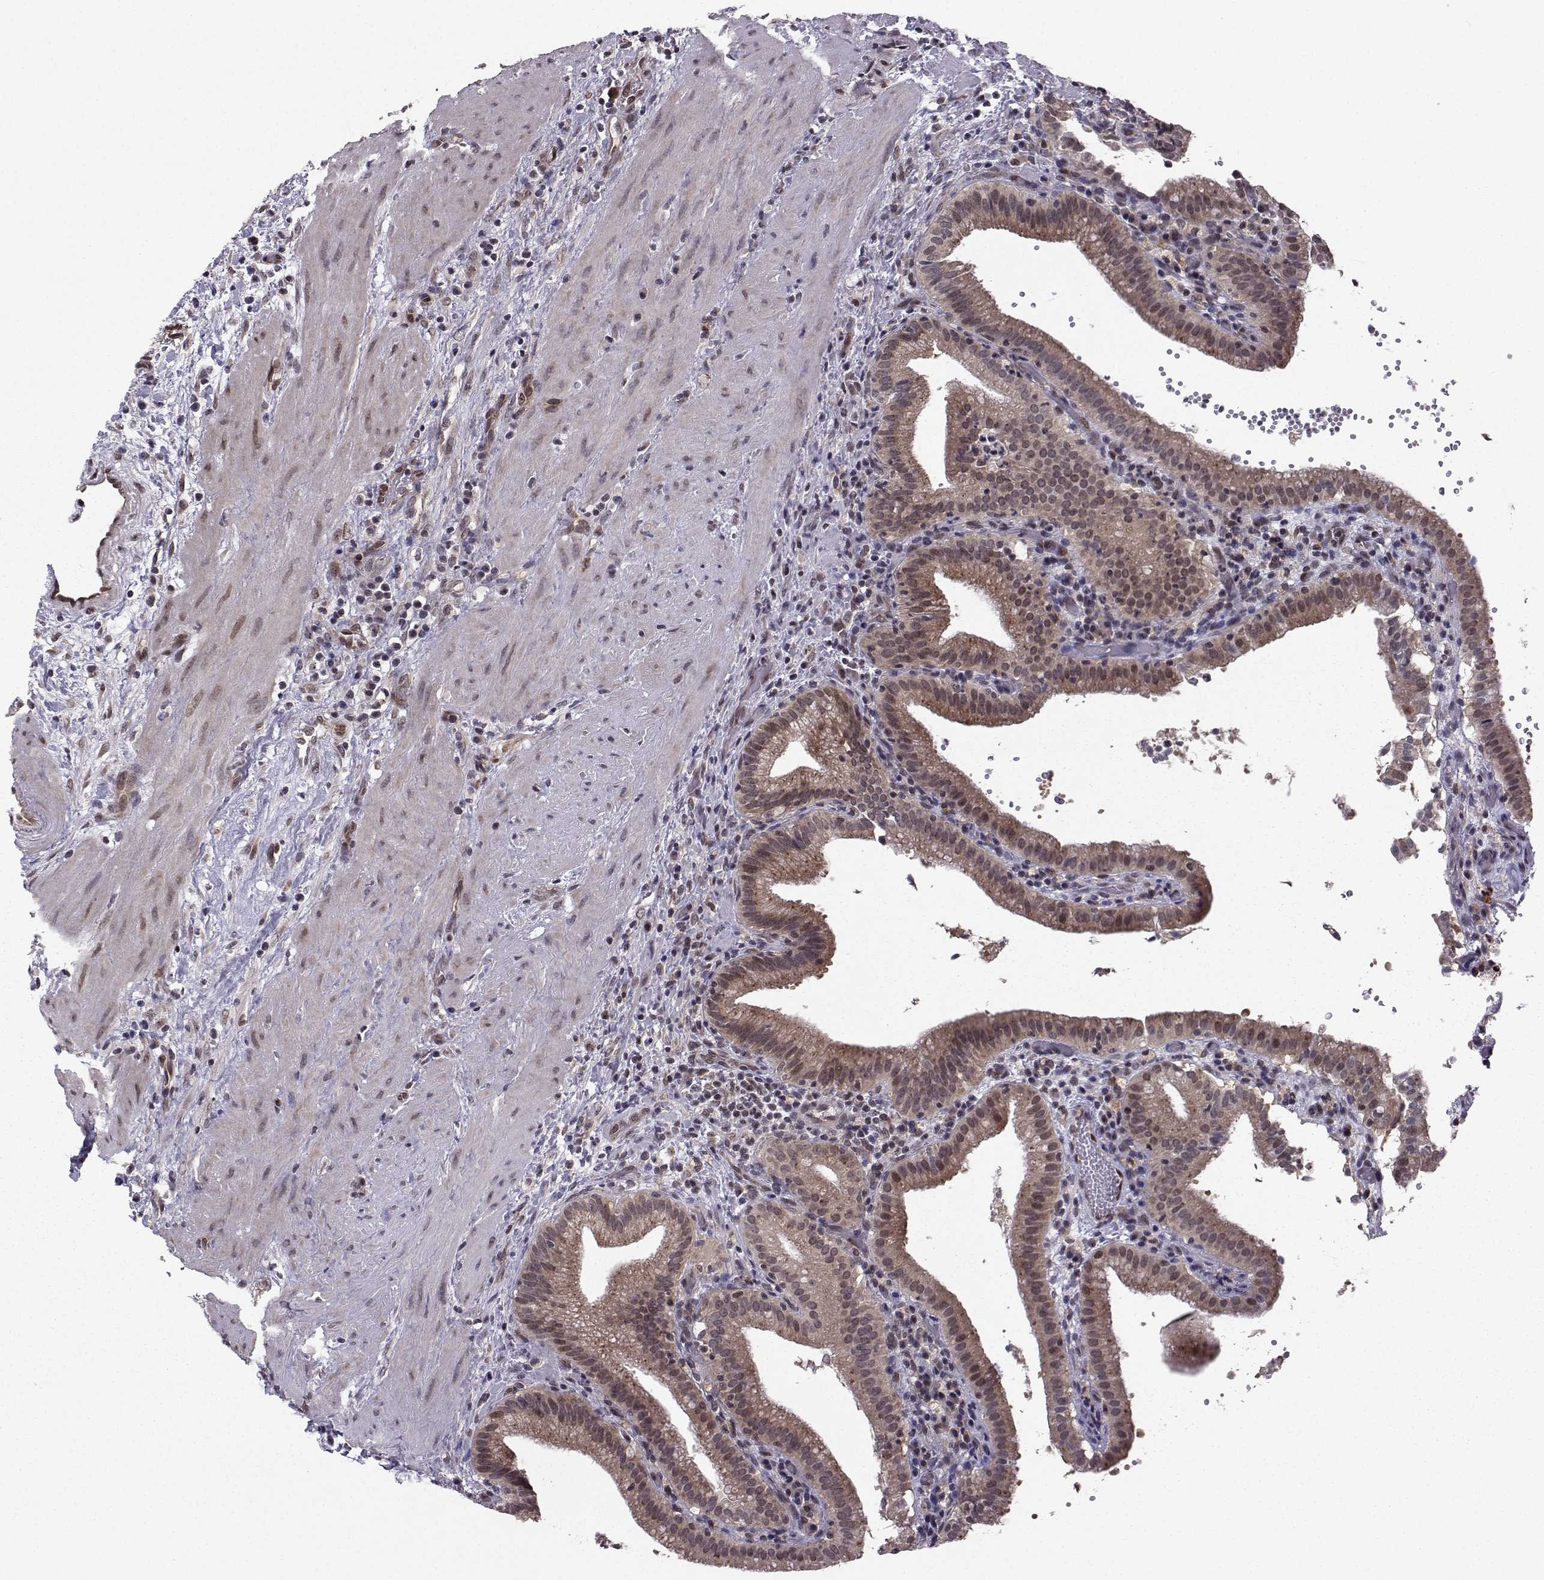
{"staining": {"intensity": "moderate", "quantity": "25%-75%", "location": "cytoplasmic/membranous"}, "tissue": "gallbladder", "cell_type": "Glandular cells", "image_type": "normal", "snomed": [{"axis": "morphology", "description": "Normal tissue, NOS"}, {"axis": "topography", "description": "Gallbladder"}], "caption": "Moderate cytoplasmic/membranous protein staining is present in approximately 25%-75% of glandular cells in gallbladder.", "gene": "PKN2", "patient": {"sex": "male", "age": 42}}